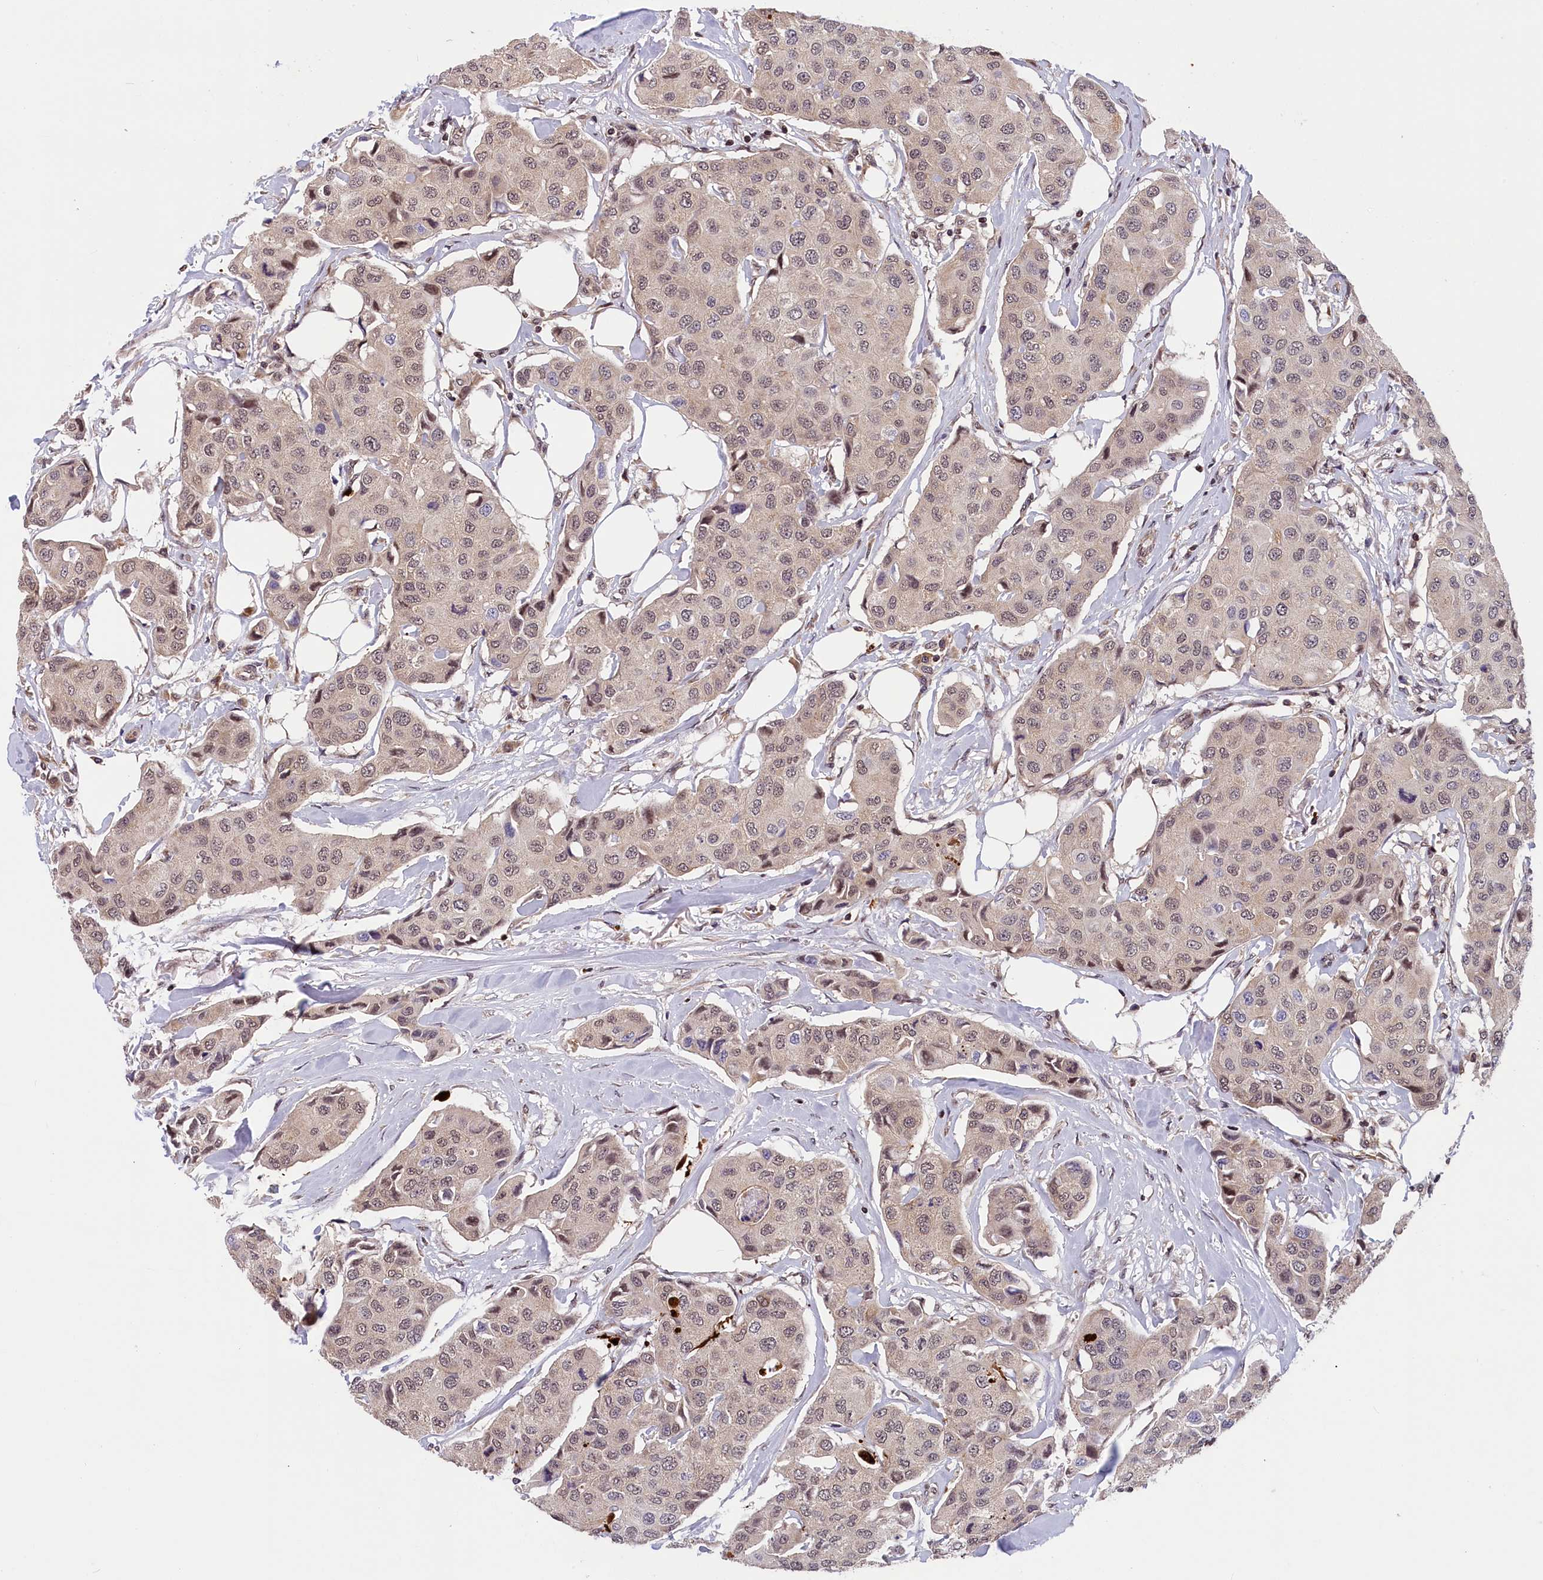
{"staining": {"intensity": "weak", "quantity": ">75%", "location": "cytoplasmic/membranous,nuclear"}, "tissue": "breast cancer", "cell_type": "Tumor cells", "image_type": "cancer", "snomed": [{"axis": "morphology", "description": "Duct carcinoma"}, {"axis": "topography", "description": "Breast"}], "caption": "Immunohistochemistry micrograph of infiltrating ductal carcinoma (breast) stained for a protein (brown), which shows low levels of weak cytoplasmic/membranous and nuclear expression in about >75% of tumor cells.", "gene": "KCNK6", "patient": {"sex": "female", "age": 80}}